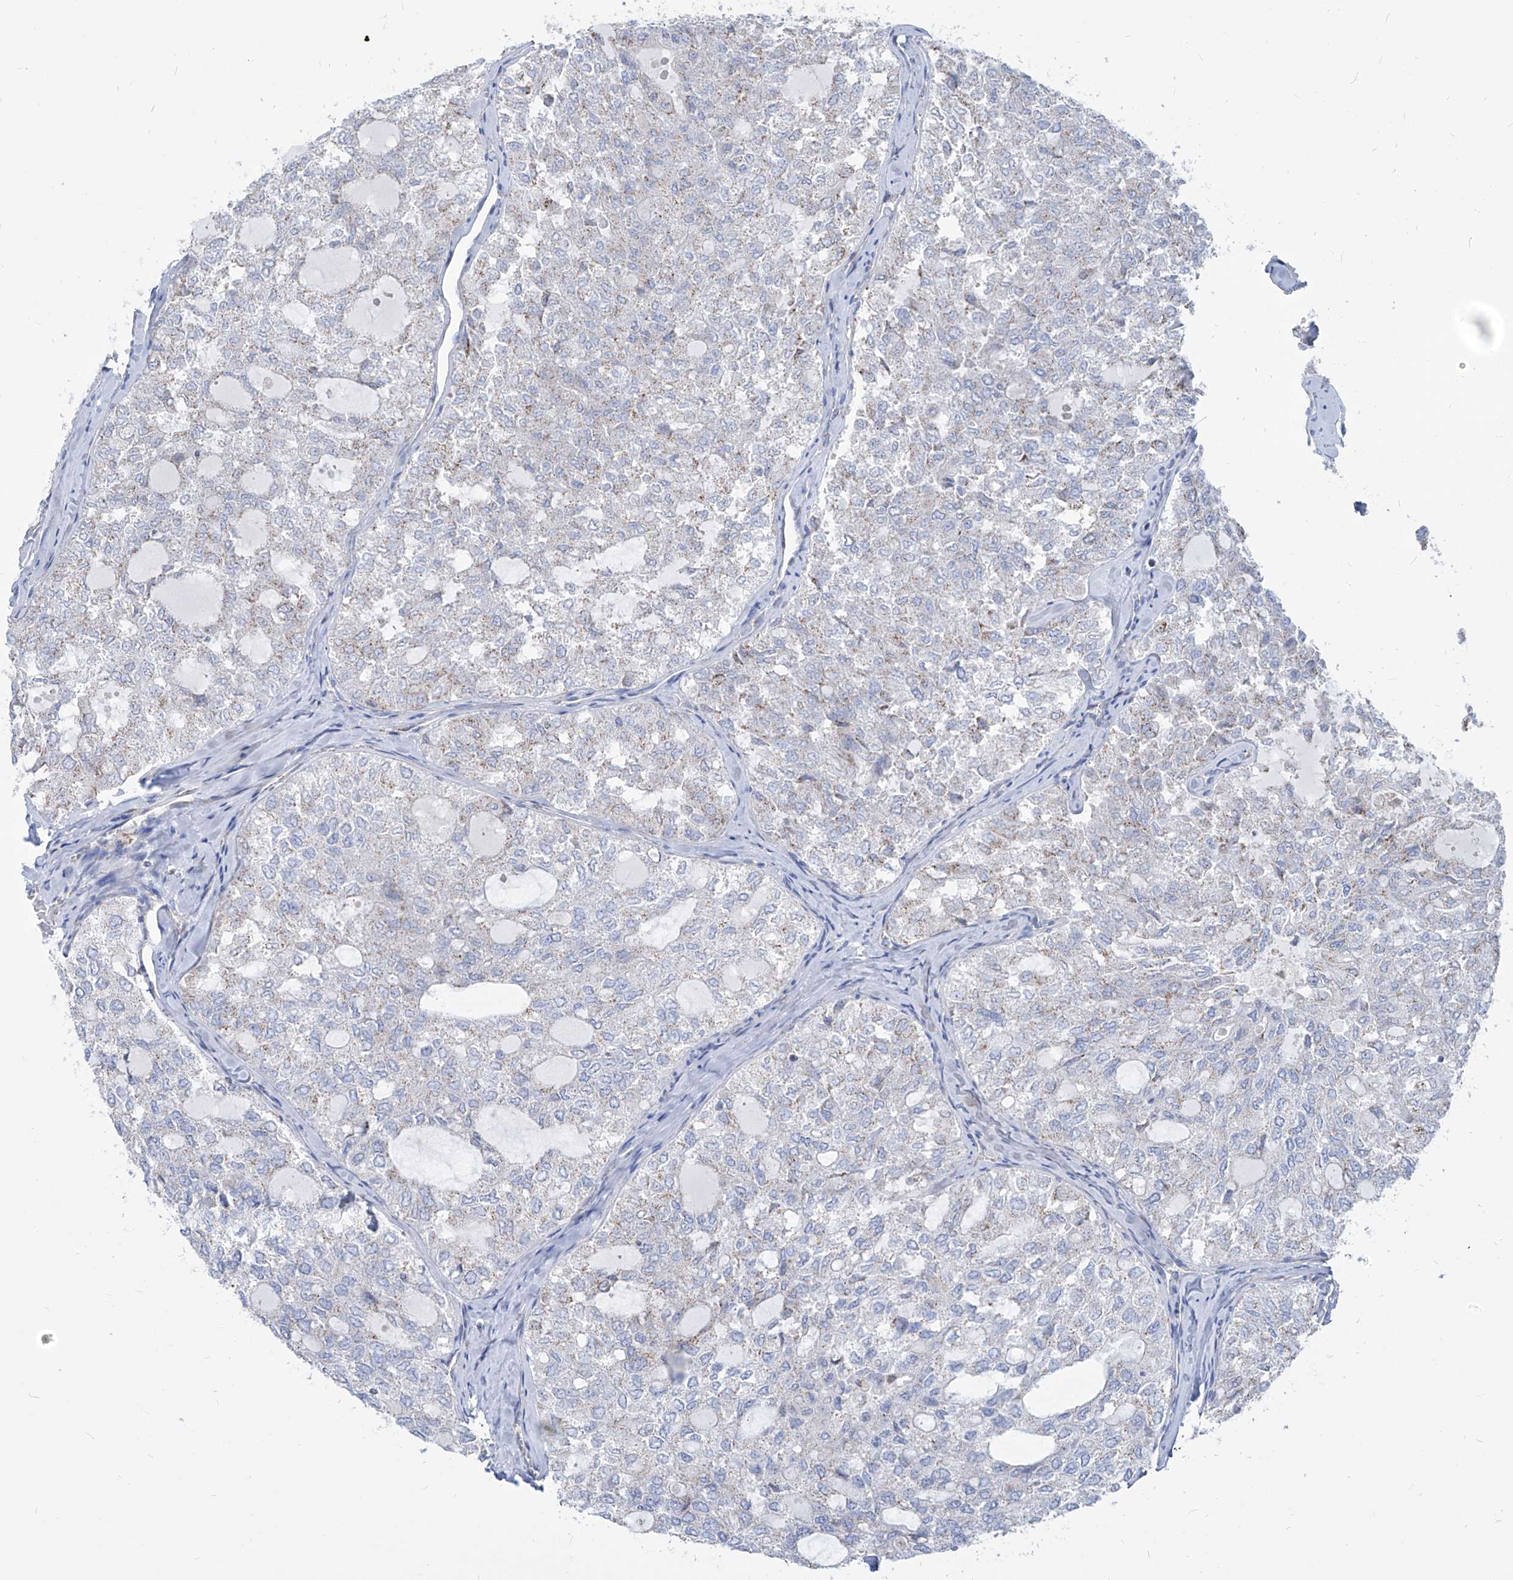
{"staining": {"intensity": "negative", "quantity": "none", "location": "none"}, "tissue": "thyroid cancer", "cell_type": "Tumor cells", "image_type": "cancer", "snomed": [{"axis": "morphology", "description": "Follicular adenoma carcinoma, NOS"}, {"axis": "topography", "description": "Thyroid gland"}], "caption": "Micrograph shows no significant protein positivity in tumor cells of thyroid follicular adenoma carcinoma.", "gene": "AGPS", "patient": {"sex": "male", "age": 75}}